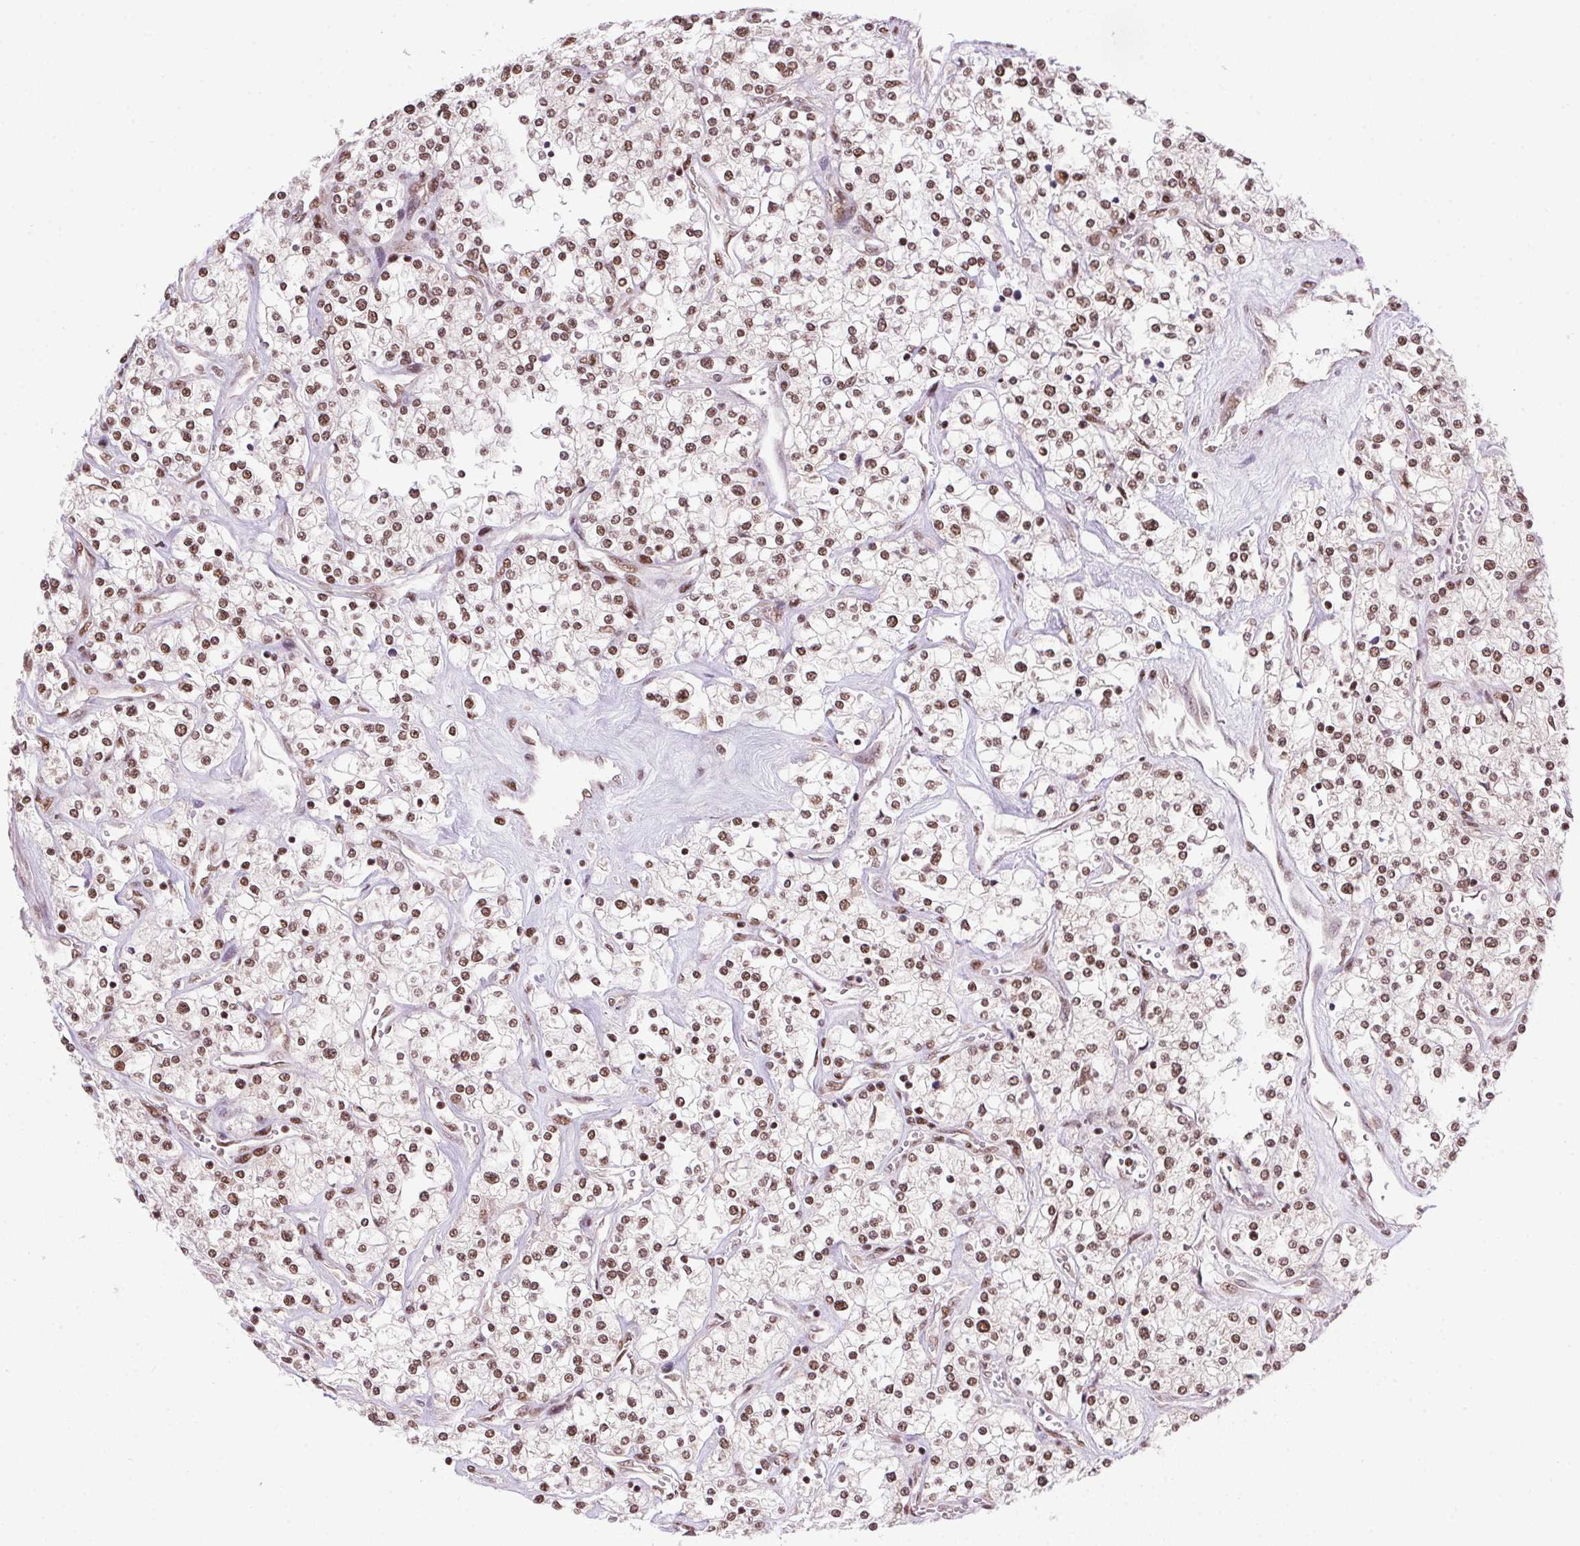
{"staining": {"intensity": "moderate", "quantity": ">75%", "location": "nuclear"}, "tissue": "renal cancer", "cell_type": "Tumor cells", "image_type": "cancer", "snomed": [{"axis": "morphology", "description": "Adenocarcinoma, NOS"}, {"axis": "topography", "description": "Kidney"}], "caption": "Tumor cells display medium levels of moderate nuclear expression in about >75% of cells in renal cancer.", "gene": "ZNF207", "patient": {"sex": "male", "age": 80}}